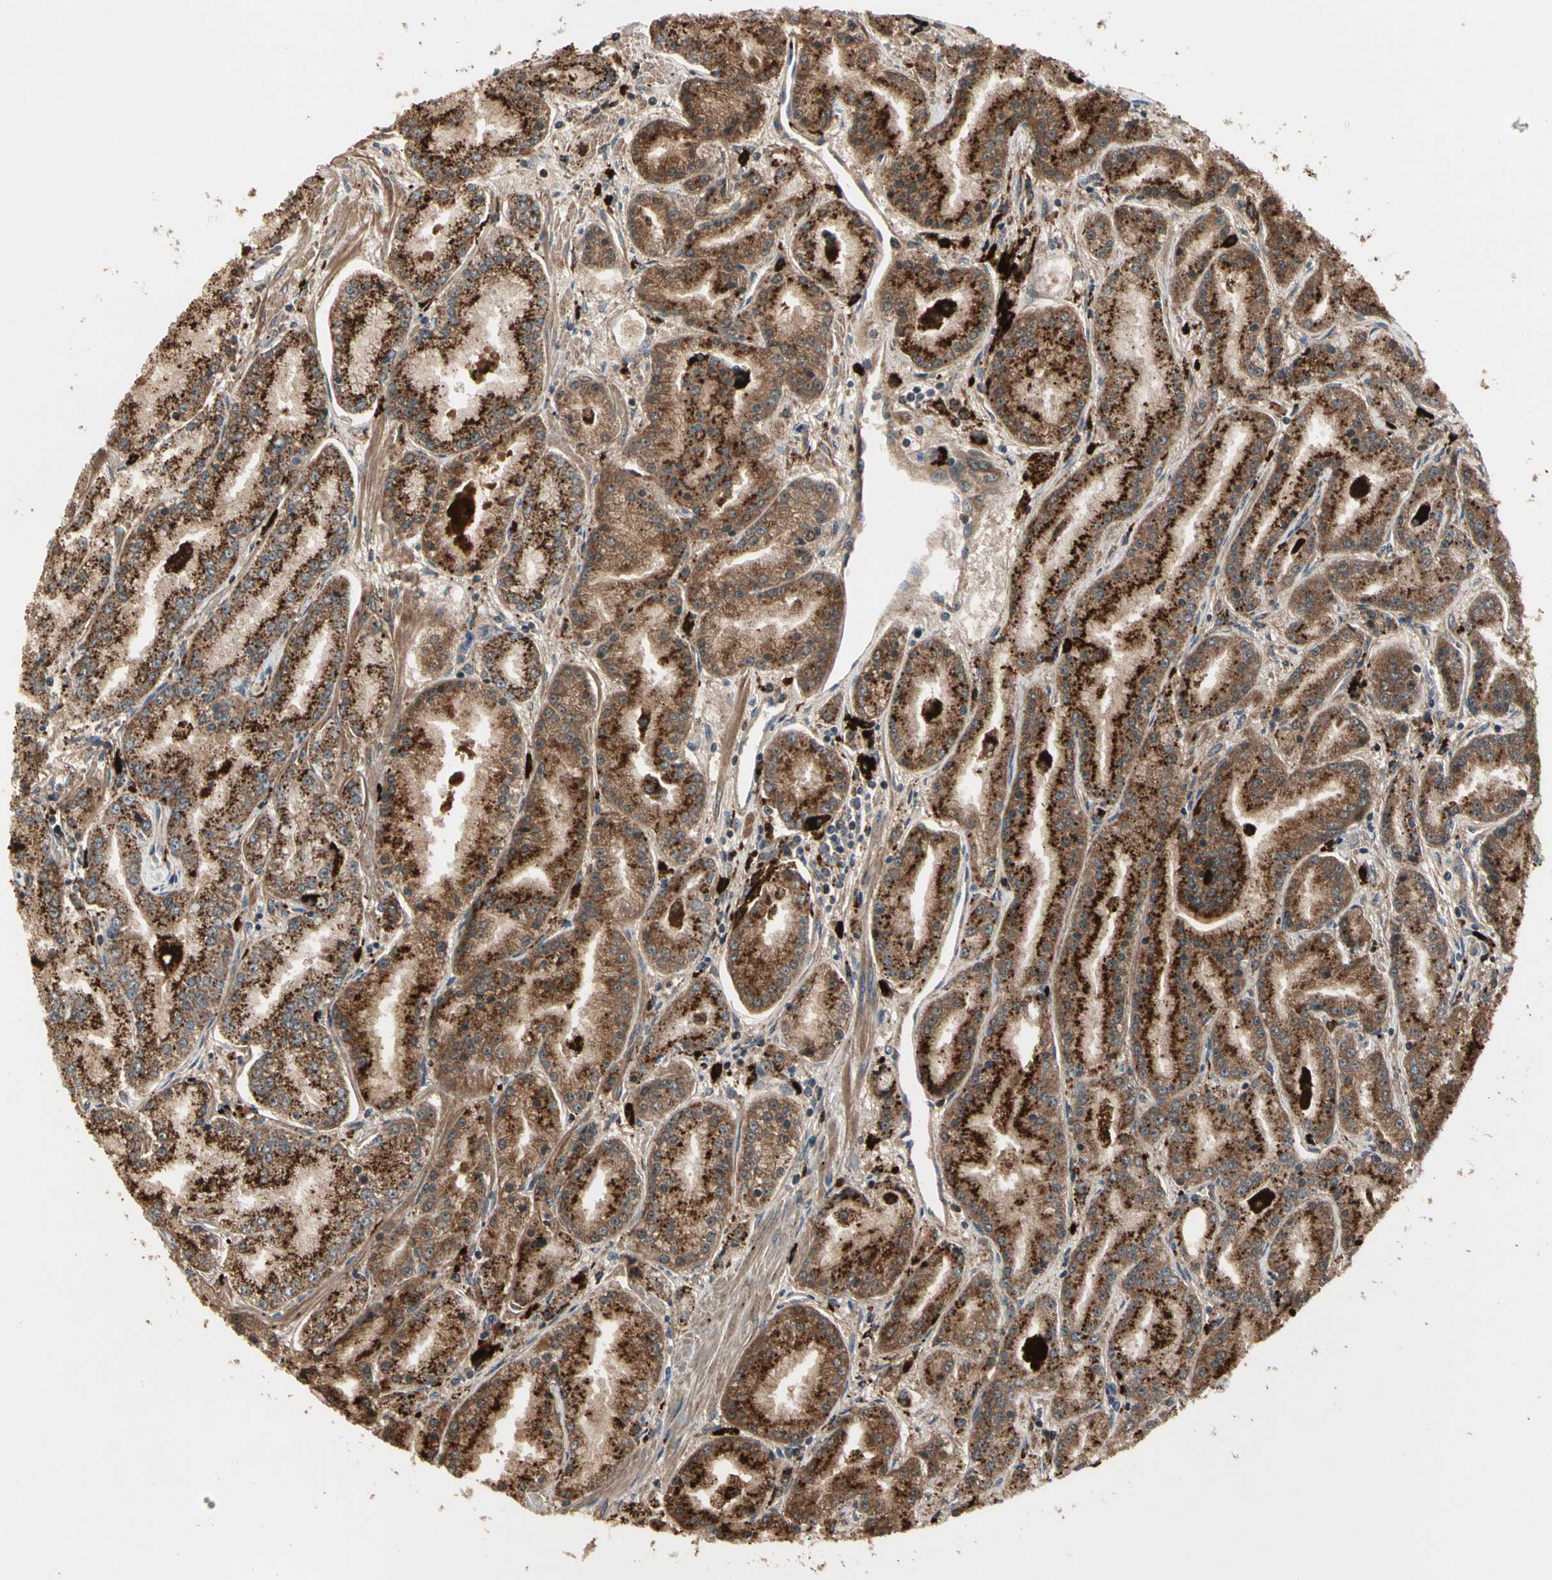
{"staining": {"intensity": "strong", "quantity": ">75%", "location": "cytoplasmic/membranous"}, "tissue": "prostate cancer", "cell_type": "Tumor cells", "image_type": "cancer", "snomed": [{"axis": "morphology", "description": "Adenocarcinoma, High grade"}, {"axis": "topography", "description": "Prostate"}], "caption": "Adenocarcinoma (high-grade) (prostate) tissue reveals strong cytoplasmic/membranous staining in approximately >75% of tumor cells", "gene": "GM2A", "patient": {"sex": "male", "age": 61}}